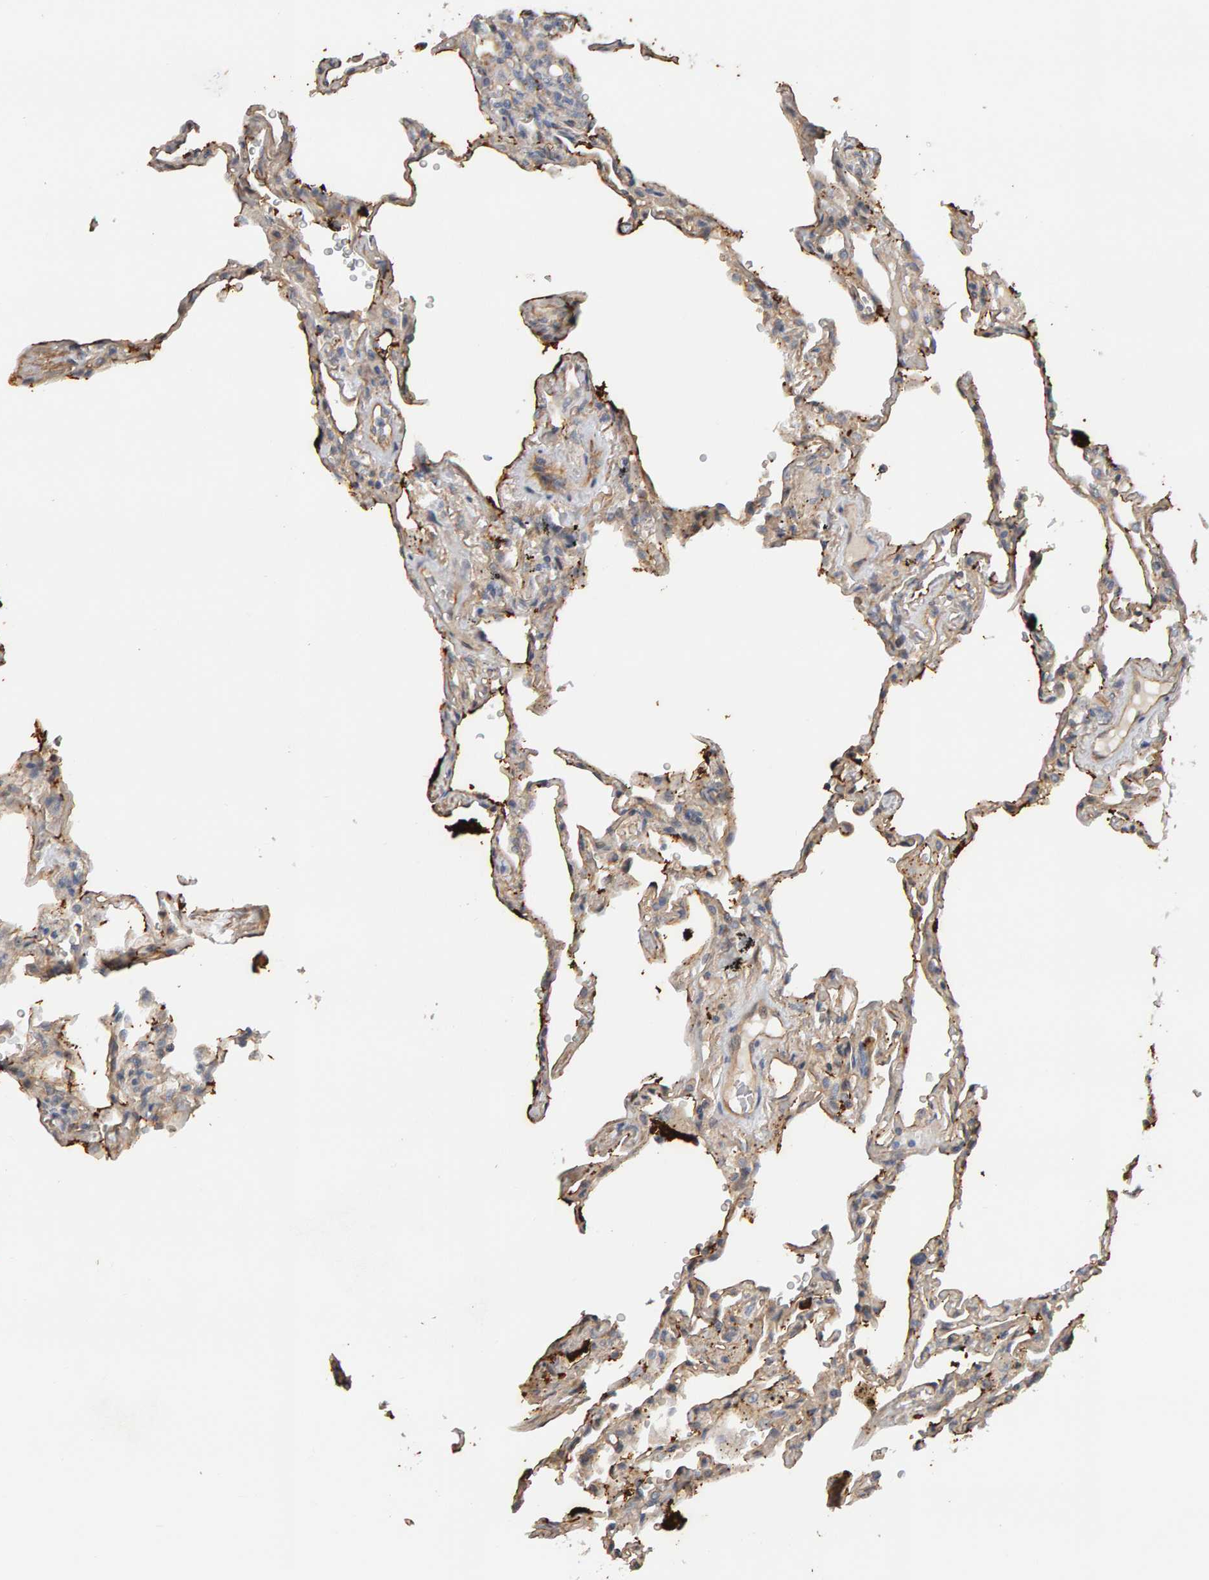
{"staining": {"intensity": "weak", "quantity": "<25%", "location": "cytoplasmic/membranous"}, "tissue": "lung", "cell_type": "Alveolar cells", "image_type": "normal", "snomed": [{"axis": "morphology", "description": "Normal tissue, NOS"}, {"axis": "topography", "description": "Lung"}], "caption": "Human lung stained for a protein using immunohistochemistry shows no staining in alveolar cells.", "gene": "PPP1R16A", "patient": {"sex": "male", "age": 59}}